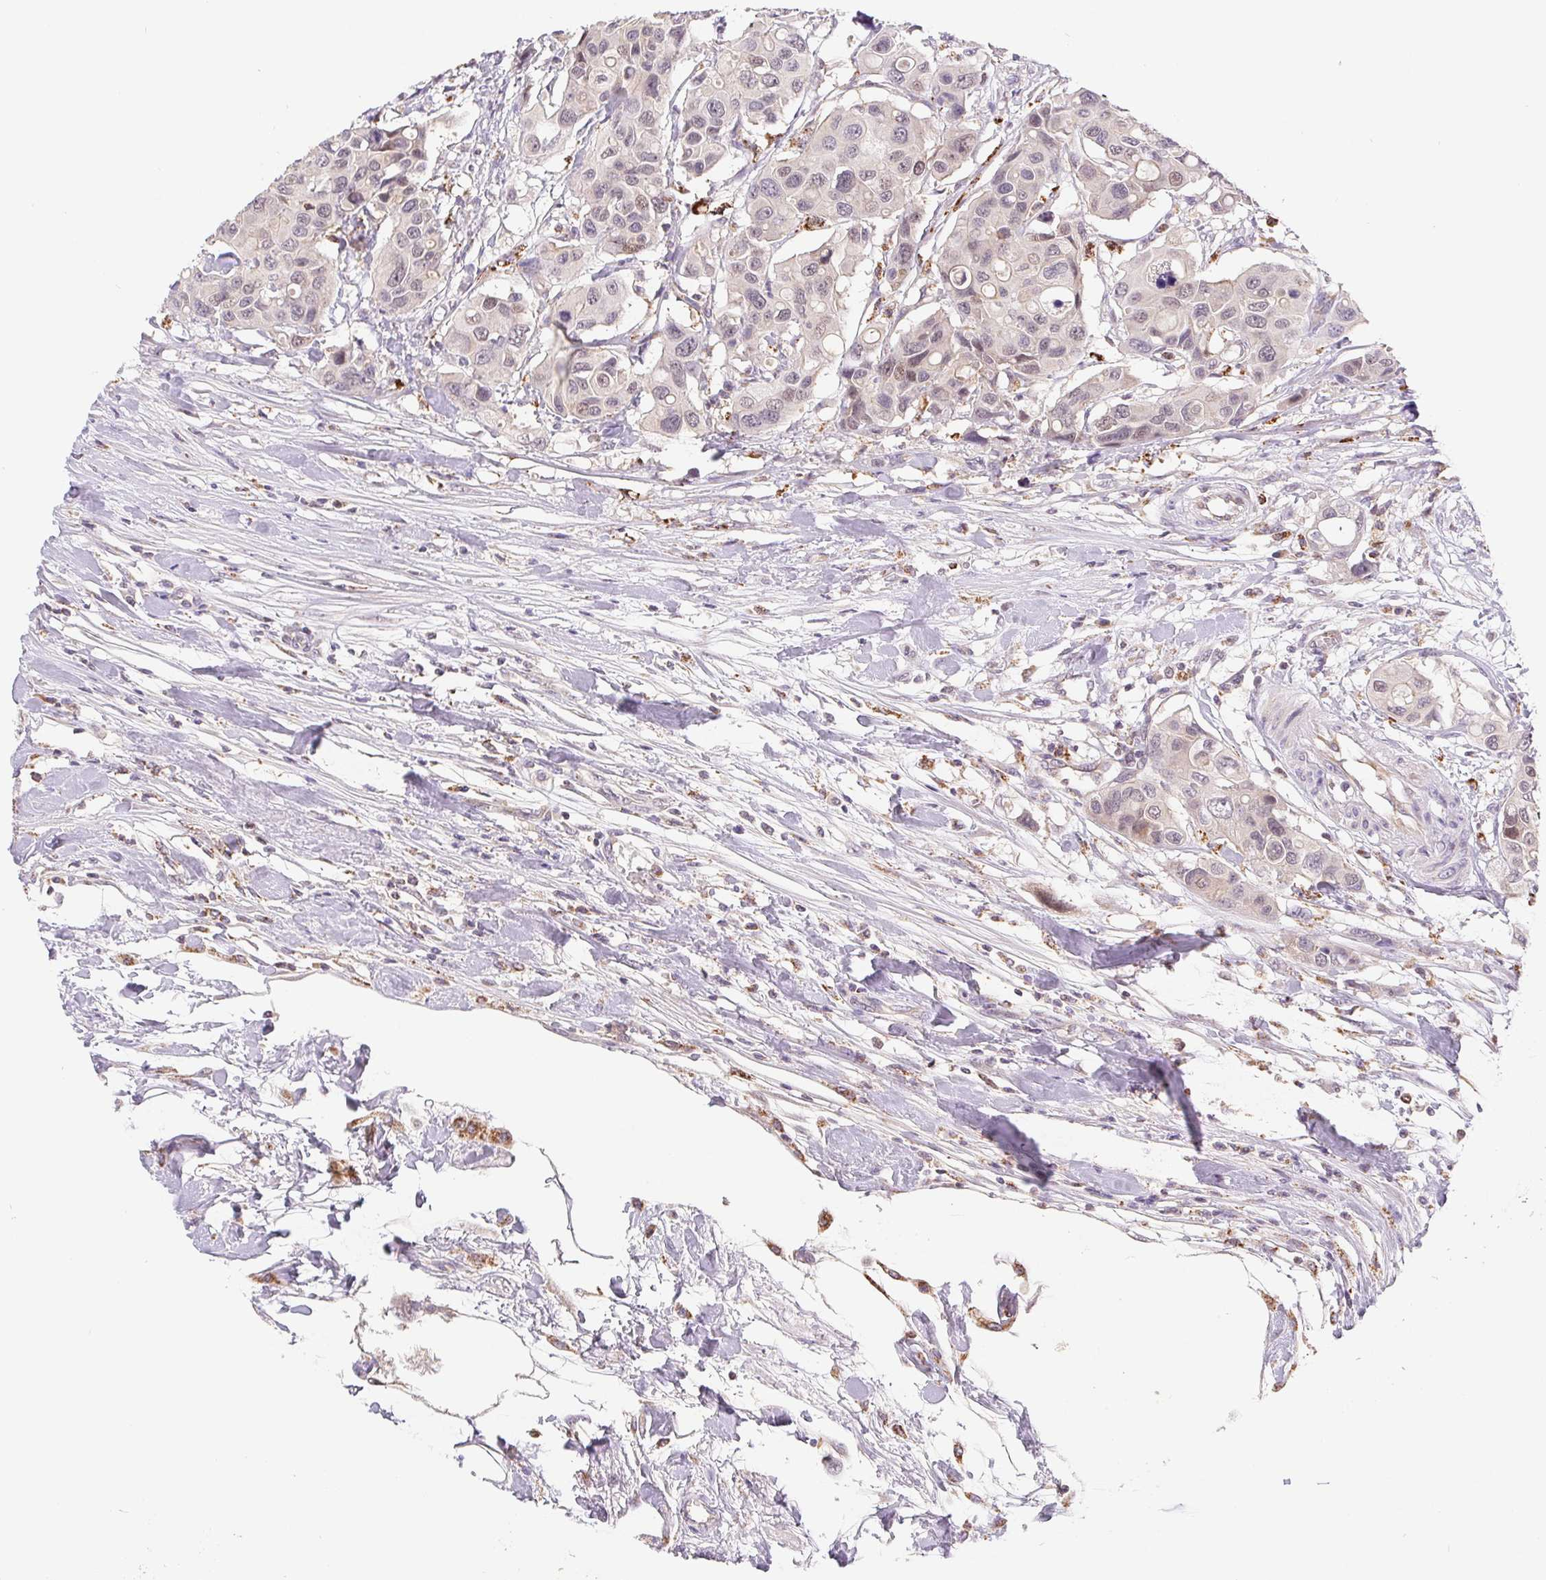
{"staining": {"intensity": "negative", "quantity": "none", "location": "none"}, "tissue": "colorectal cancer", "cell_type": "Tumor cells", "image_type": "cancer", "snomed": [{"axis": "morphology", "description": "Adenocarcinoma, NOS"}, {"axis": "topography", "description": "Colon"}], "caption": "This is an immunohistochemistry image of human adenocarcinoma (colorectal). There is no staining in tumor cells.", "gene": "EMC6", "patient": {"sex": "male", "age": 77}}